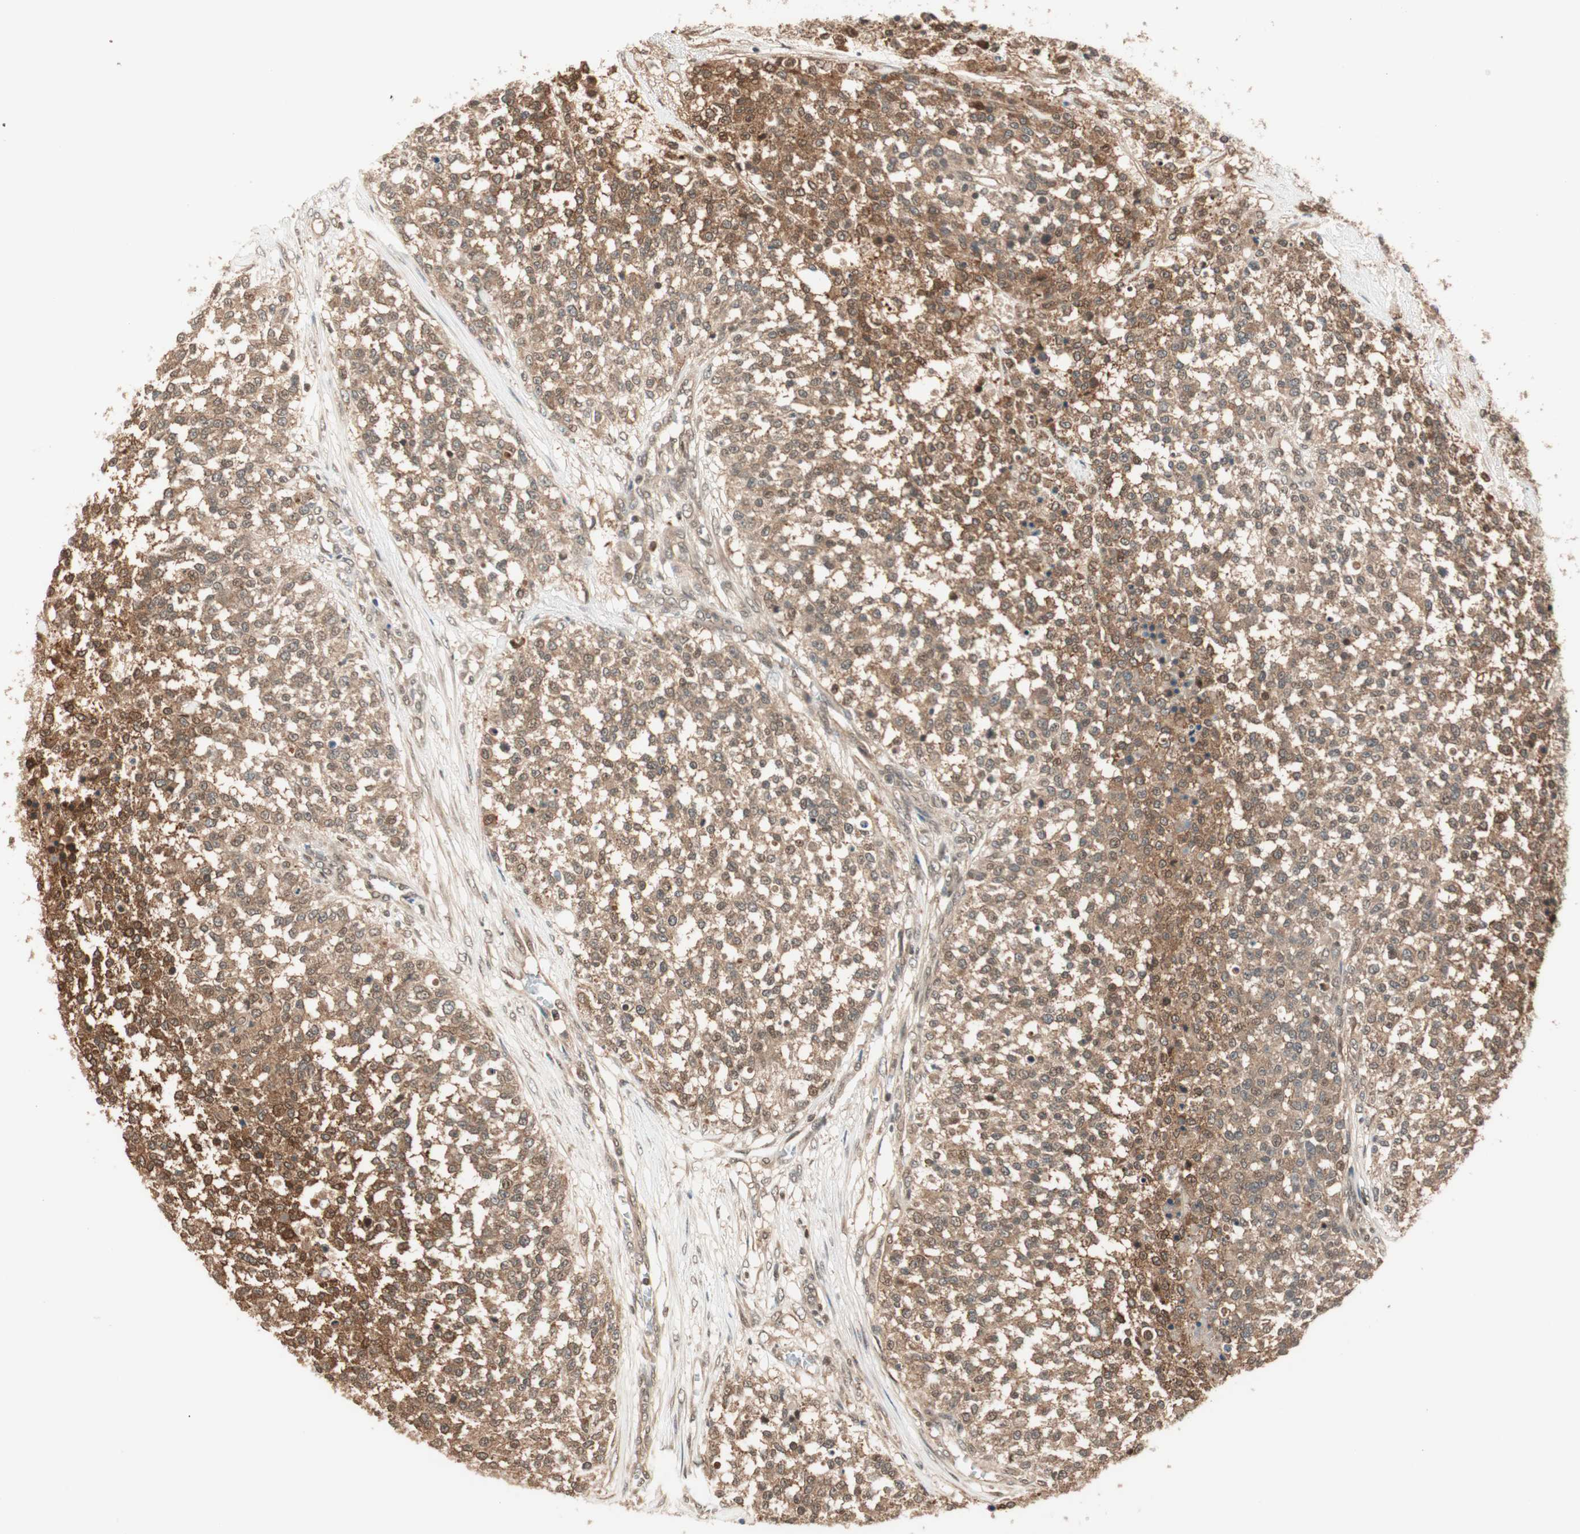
{"staining": {"intensity": "strong", "quantity": ">75%", "location": "cytoplasmic/membranous"}, "tissue": "testis cancer", "cell_type": "Tumor cells", "image_type": "cancer", "snomed": [{"axis": "morphology", "description": "Seminoma, NOS"}, {"axis": "topography", "description": "Testis"}], "caption": "Immunohistochemistry photomicrograph of neoplastic tissue: human seminoma (testis) stained using immunohistochemistry demonstrates high levels of strong protein expression localized specifically in the cytoplasmic/membranous of tumor cells, appearing as a cytoplasmic/membranous brown color.", "gene": "ZNF443", "patient": {"sex": "male", "age": 59}}